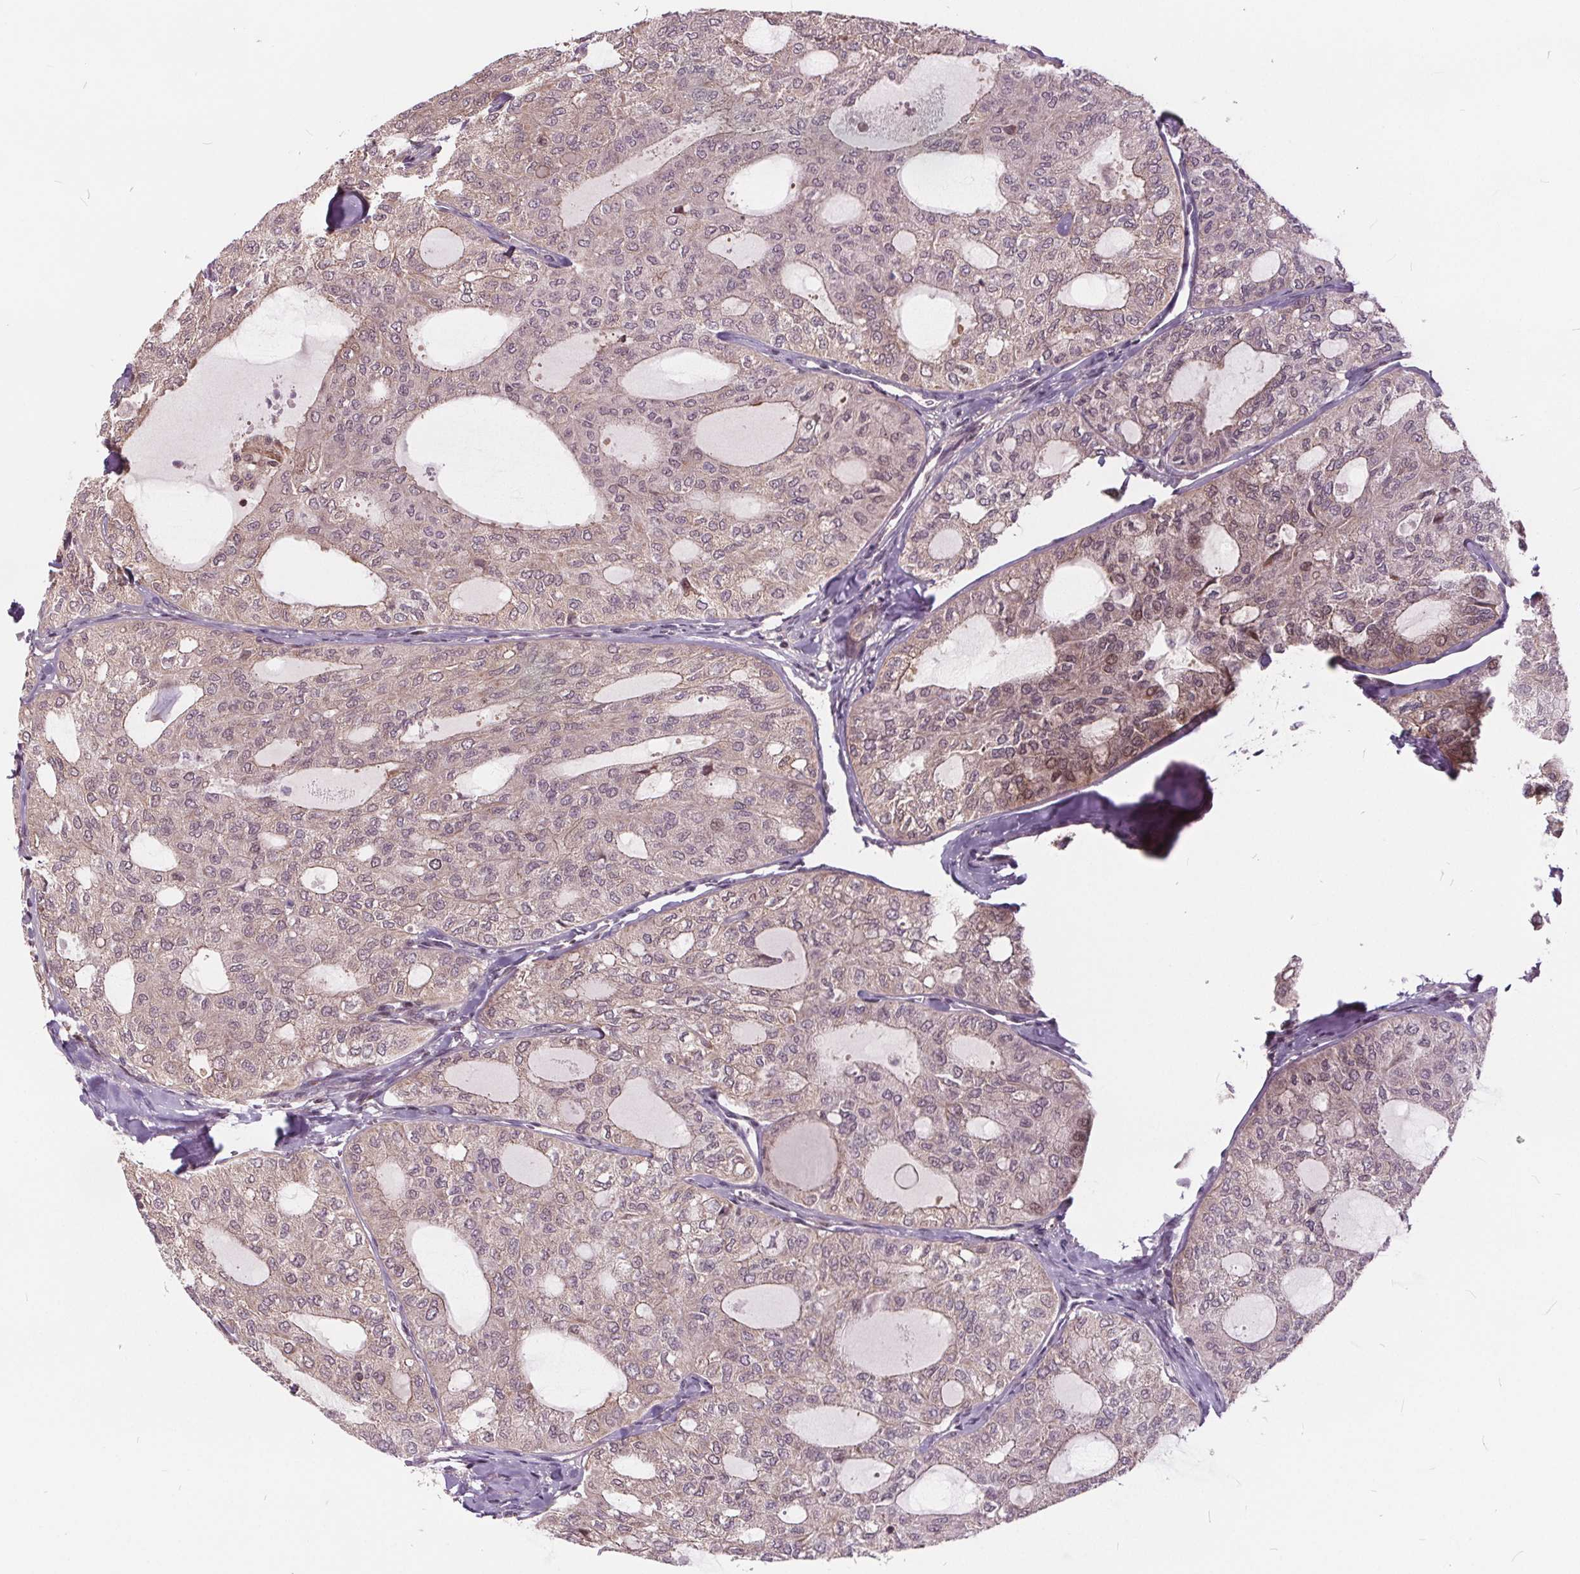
{"staining": {"intensity": "weak", "quantity": "<25%", "location": "cytoplasmic/membranous"}, "tissue": "thyroid cancer", "cell_type": "Tumor cells", "image_type": "cancer", "snomed": [{"axis": "morphology", "description": "Follicular adenoma carcinoma, NOS"}, {"axis": "topography", "description": "Thyroid gland"}], "caption": "This is an immunohistochemistry (IHC) histopathology image of follicular adenoma carcinoma (thyroid). There is no positivity in tumor cells.", "gene": "HIF1AN", "patient": {"sex": "male", "age": 75}}